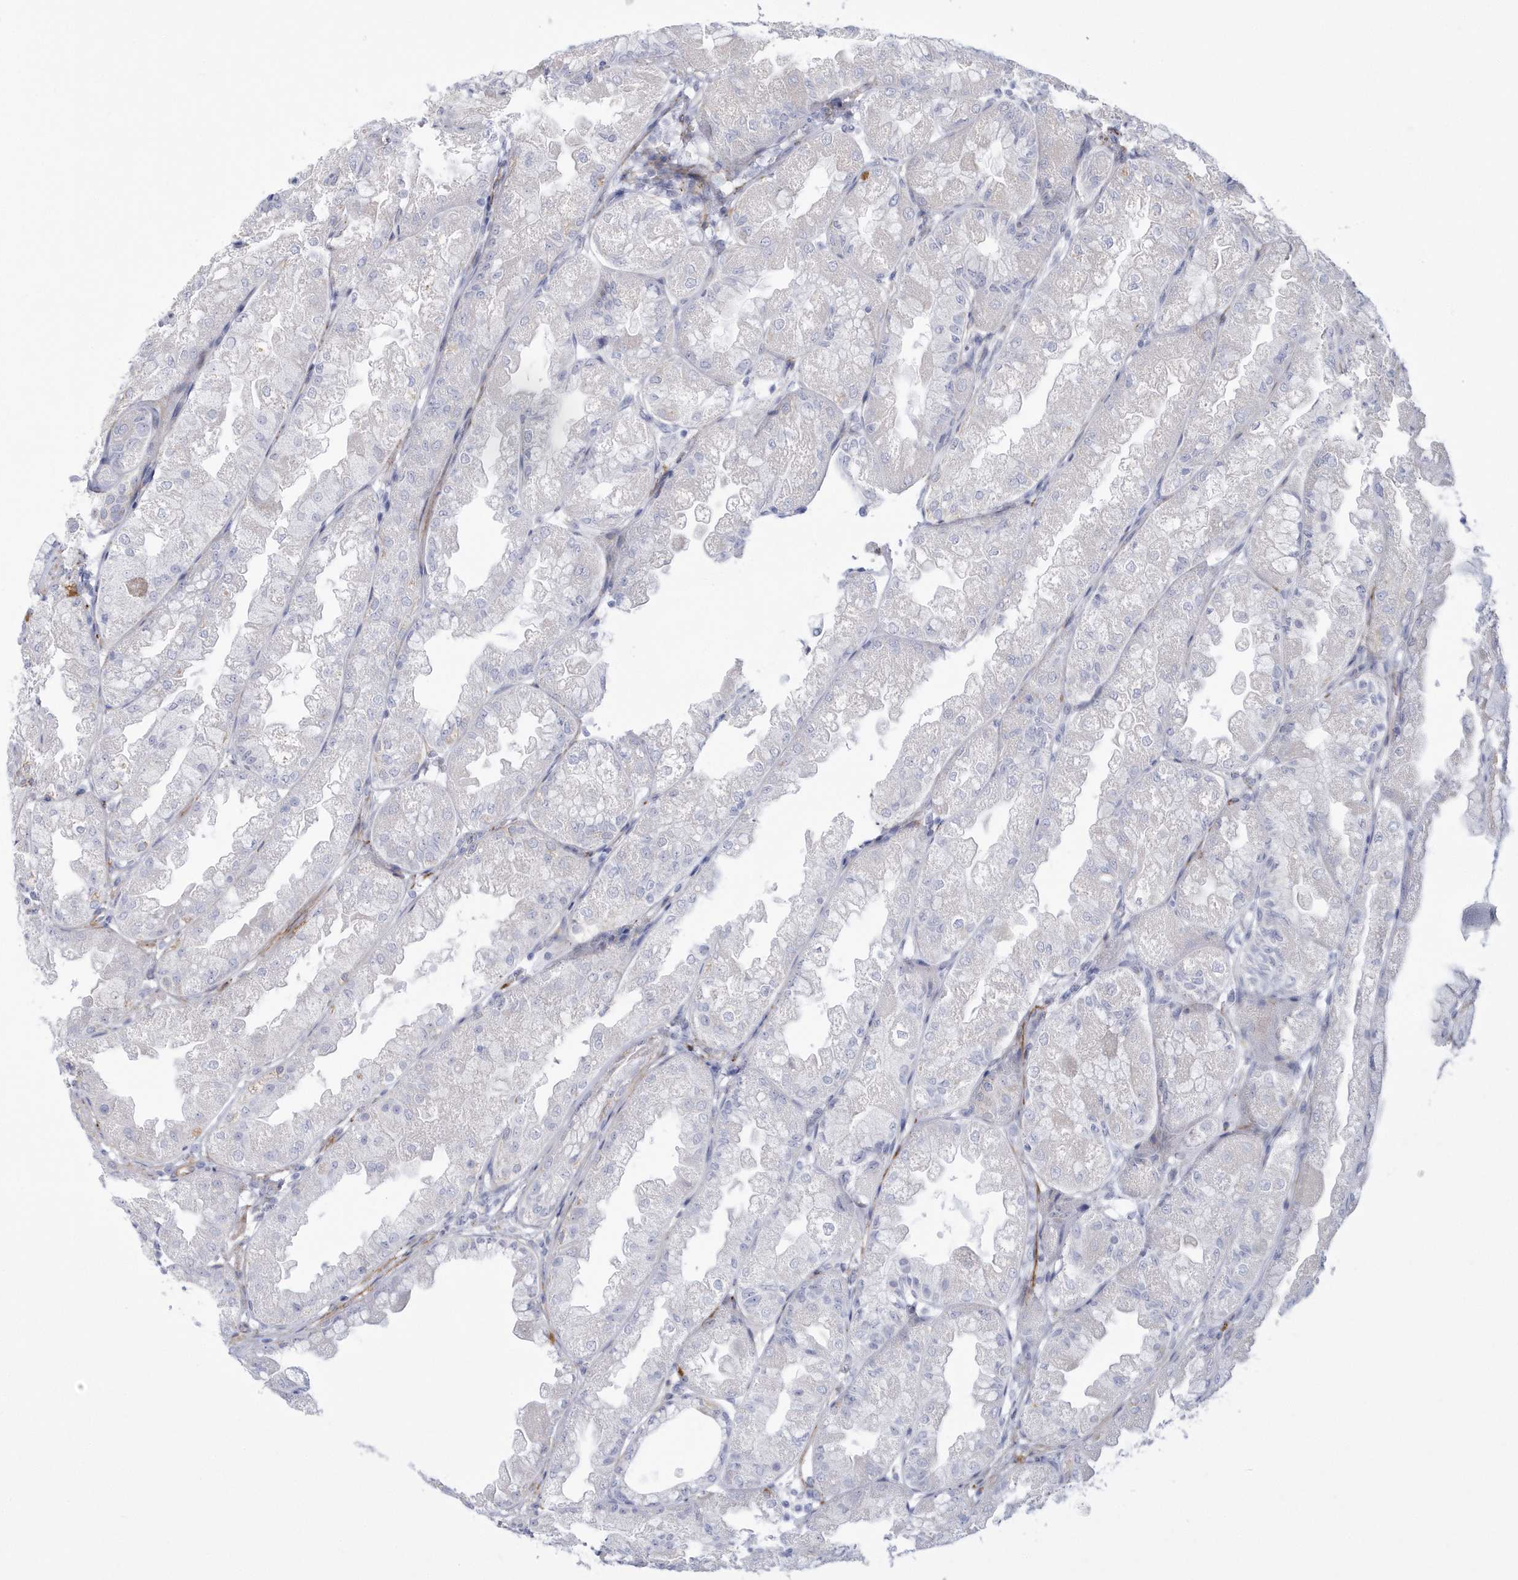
{"staining": {"intensity": "strong", "quantity": "<25%", "location": "cytoplasmic/membranous"}, "tissue": "stomach", "cell_type": "Glandular cells", "image_type": "normal", "snomed": [{"axis": "morphology", "description": "Normal tissue, NOS"}, {"axis": "topography", "description": "Stomach, upper"}], "caption": "High-power microscopy captured an IHC micrograph of normal stomach, revealing strong cytoplasmic/membranous staining in approximately <25% of glandular cells.", "gene": "WDR27", "patient": {"sex": "male", "age": 47}}